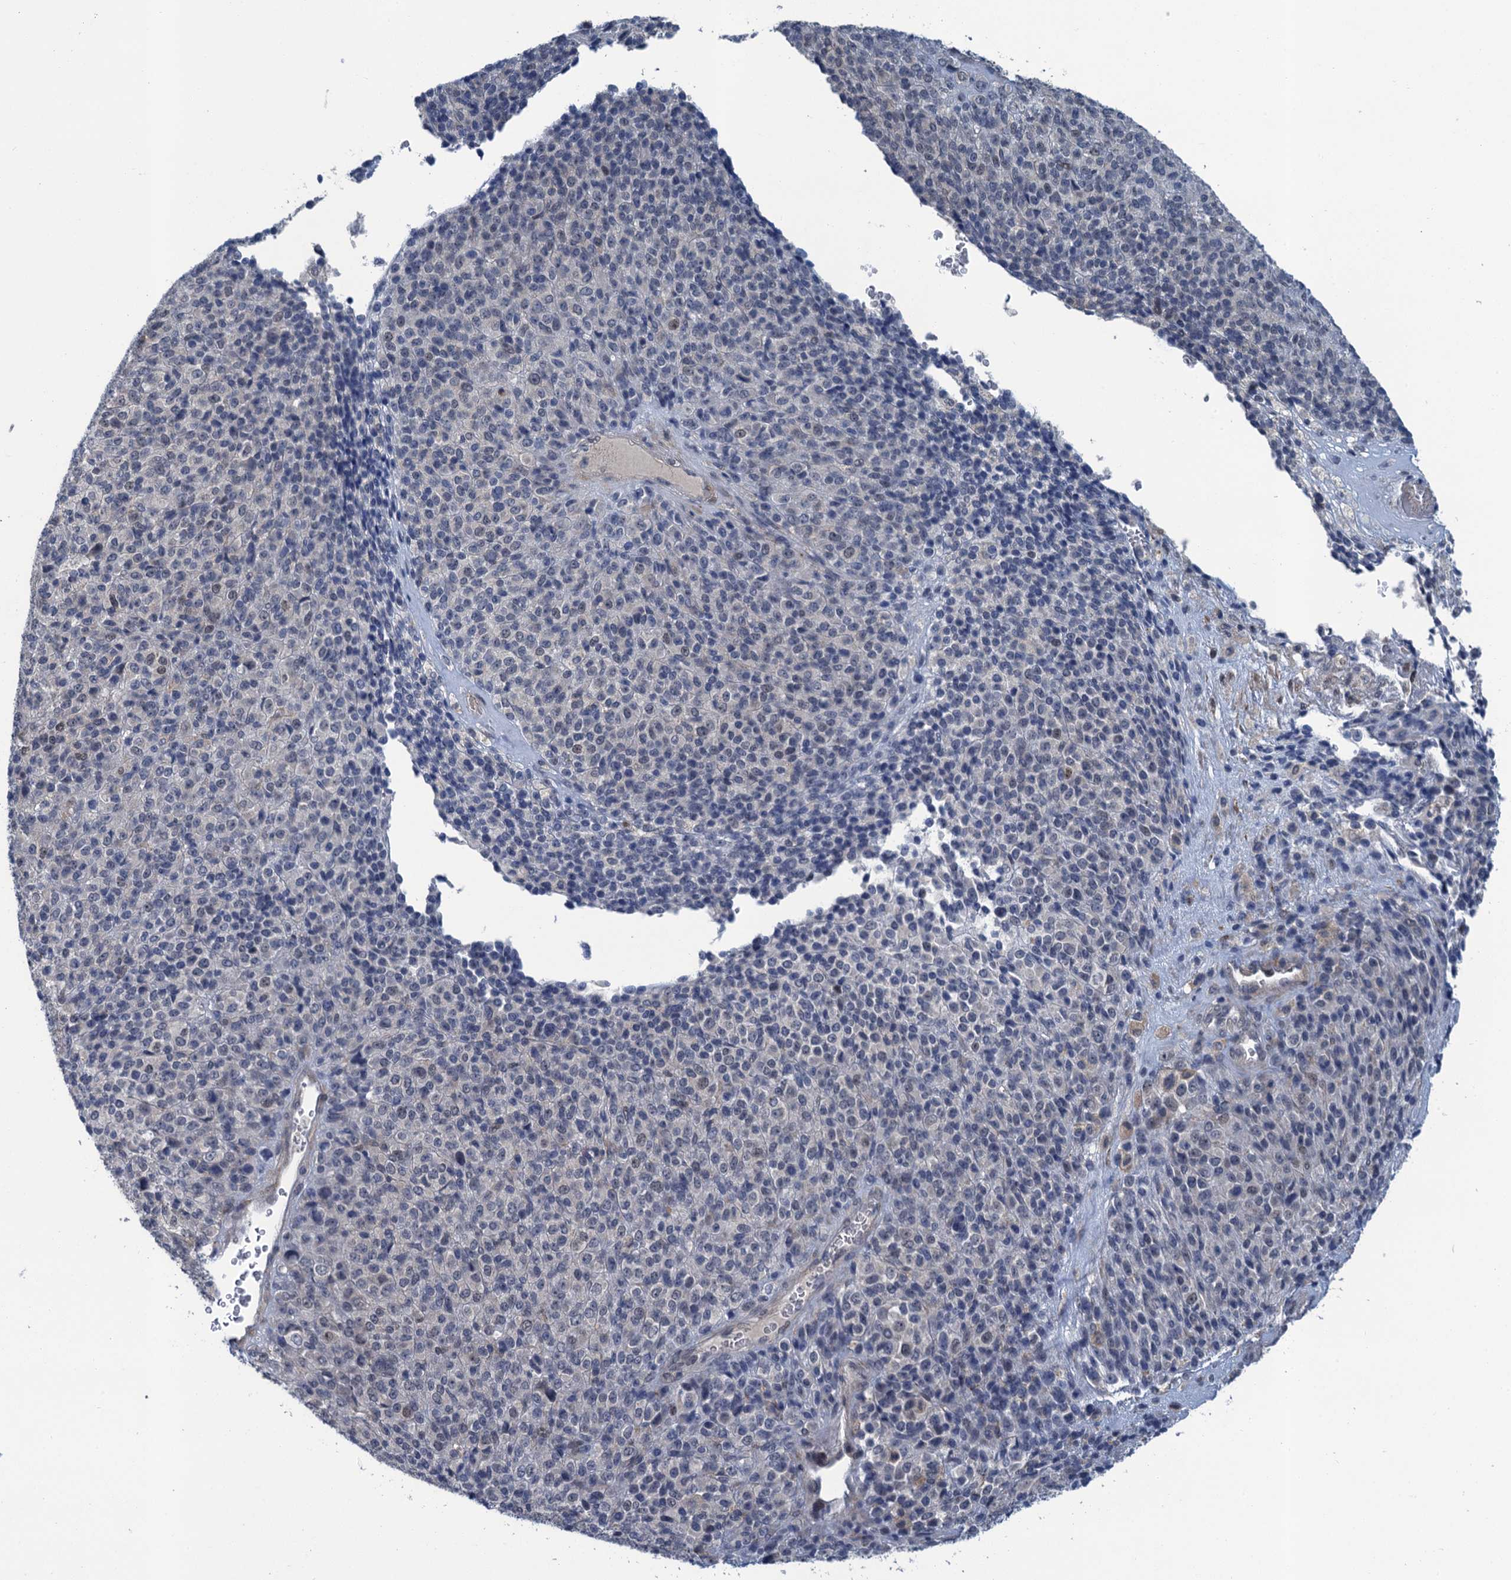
{"staining": {"intensity": "negative", "quantity": "none", "location": "none"}, "tissue": "melanoma", "cell_type": "Tumor cells", "image_type": "cancer", "snomed": [{"axis": "morphology", "description": "Malignant melanoma, Metastatic site"}, {"axis": "topography", "description": "Brain"}], "caption": "Micrograph shows no protein staining in tumor cells of melanoma tissue.", "gene": "MRFAP1", "patient": {"sex": "female", "age": 56}}